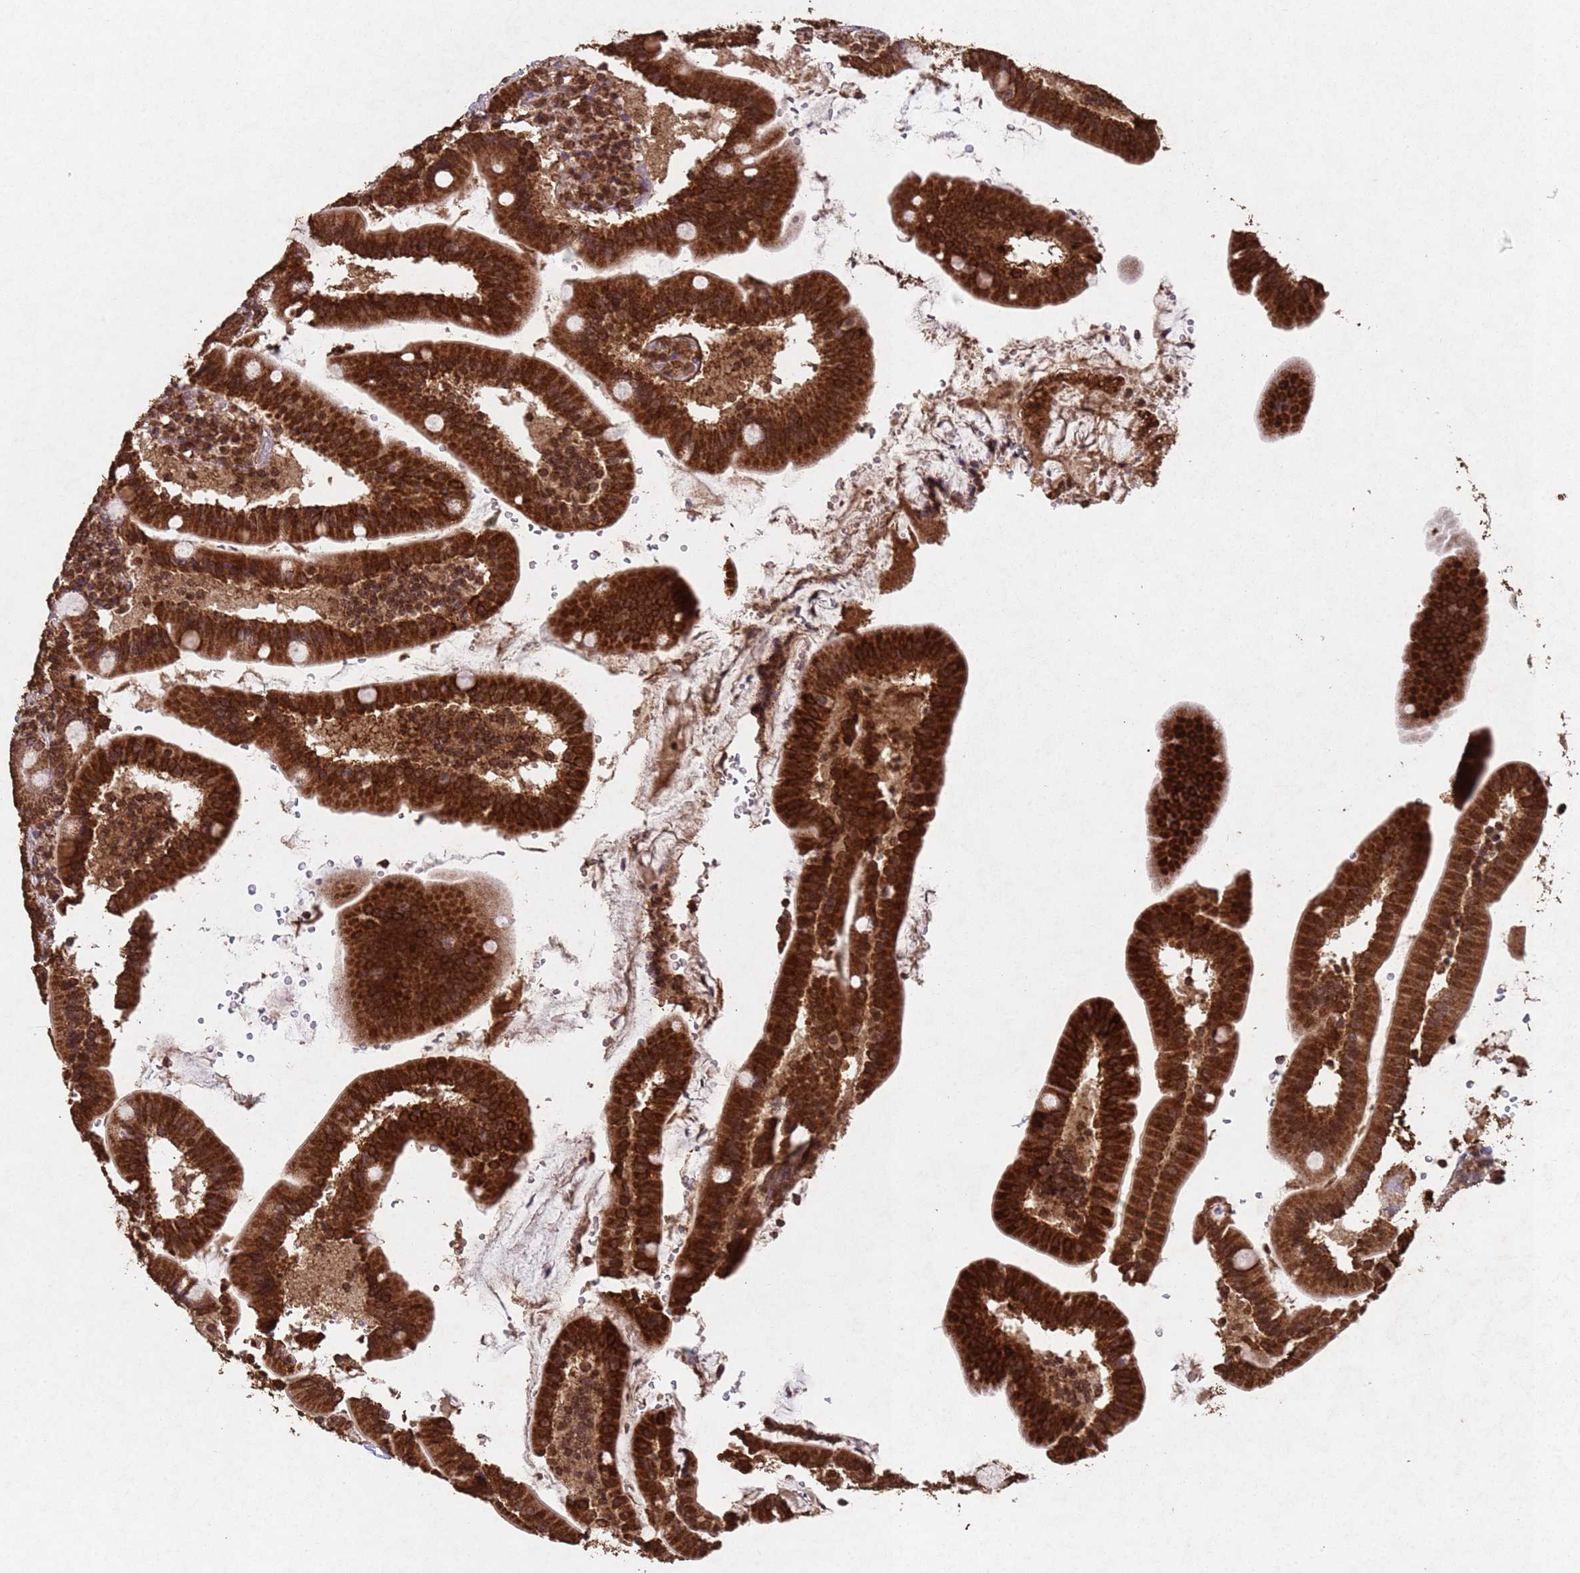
{"staining": {"intensity": "strong", "quantity": ">75%", "location": "cytoplasmic/membranous,nuclear"}, "tissue": "duodenum", "cell_type": "Glandular cells", "image_type": "normal", "snomed": [{"axis": "morphology", "description": "Normal tissue, NOS"}, {"axis": "topography", "description": "Duodenum"}], "caption": "Strong cytoplasmic/membranous,nuclear expression is present in about >75% of glandular cells in normal duodenum. (DAB IHC, brown staining for protein, blue staining for nuclei).", "gene": "HDAC10", "patient": {"sex": "female", "age": 67}}